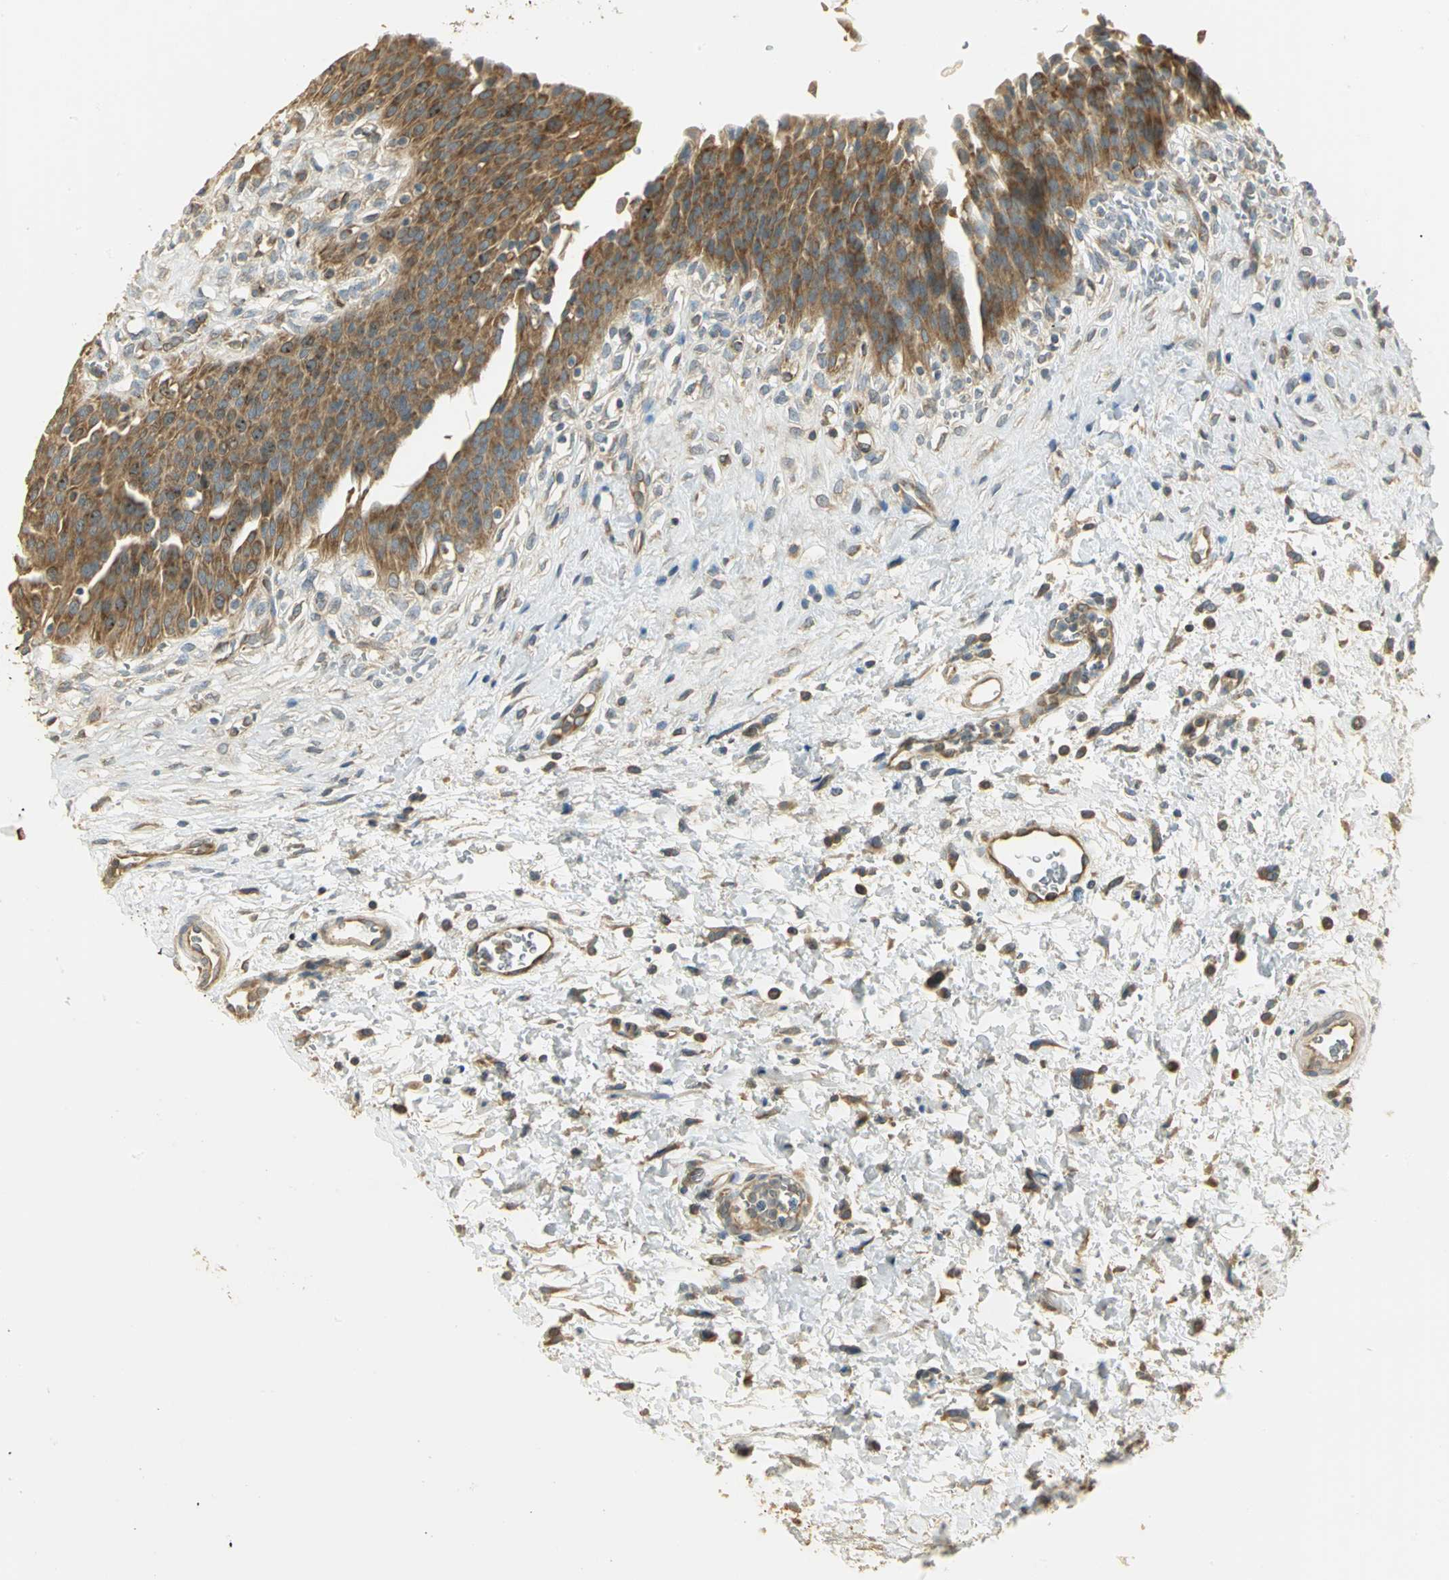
{"staining": {"intensity": "strong", "quantity": ">75%", "location": "cytoplasmic/membranous"}, "tissue": "urinary bladder", "cell_type": "Urothelial cells", "image_type": "normal", "snomed": [{"axis": "morphology", "description": "Normal tissue, NOS"}, {"axis": "morphology", "description": "Dysplasia, NOS"}, {"axis": "topography", "description": "Urinary bladder"}], "caption": "Immunohistochemistry (IHC) of normal human urinary bladder shows high levels of strong cytoplasmic/membranous expression in about >75% of urothelial cells.", "gene": "RARS1", "patient": {"sex": "male", "age": 35}}